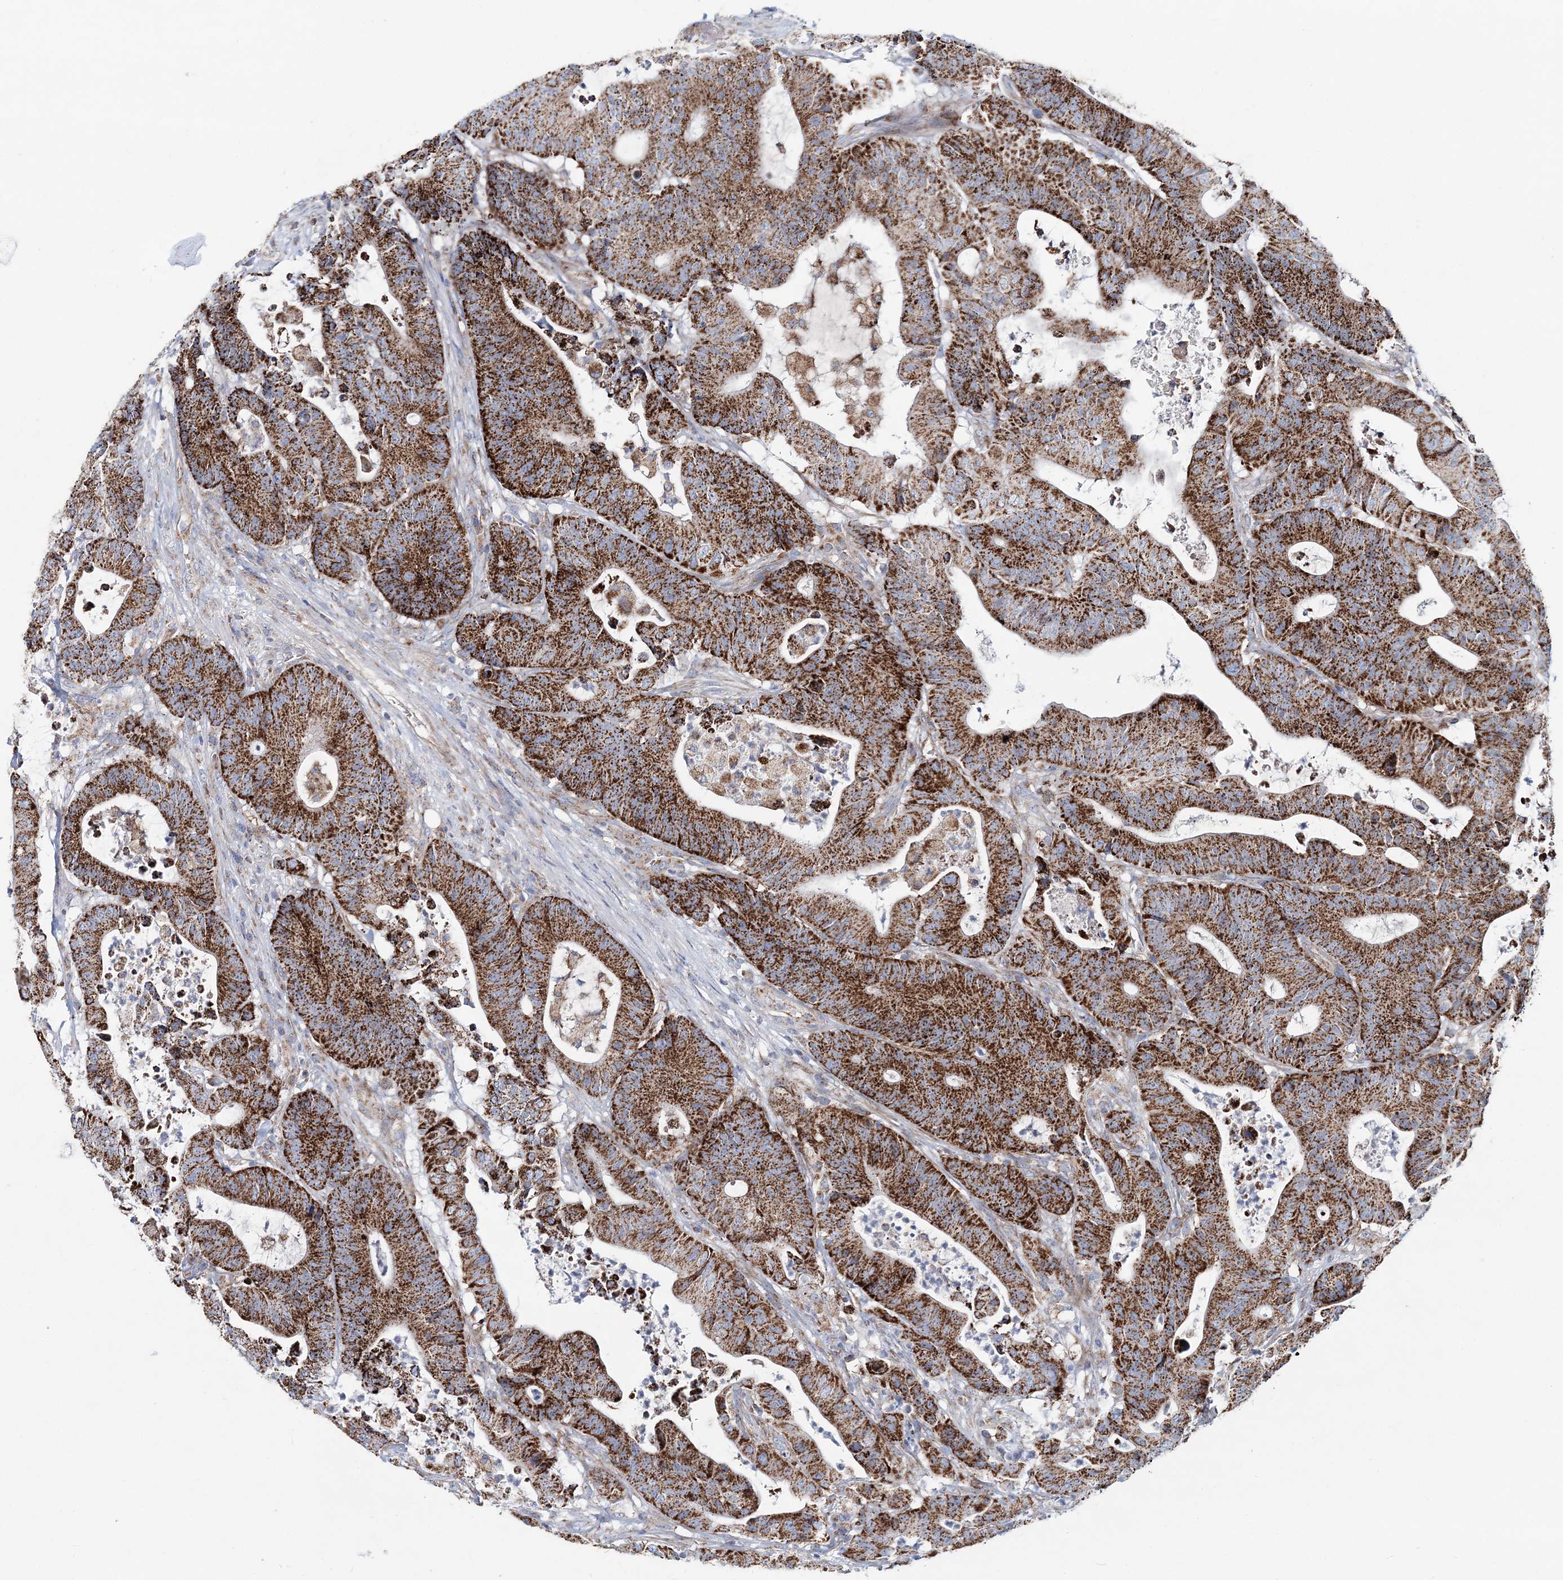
{"staining": {"intensity": "strong", "quantity": ">75%", "location": "cytoplasmic/membranous"}, "tissue": "colorectal cancer", "cell_type": "Tumor cells", "image_type": "cancer", "snomed": [{"axis": "morphology", "description": "Adenocarcinoma, NOS"}, {"axis": "topography", "description": "Colon"}], "caption": "IHC image of colorectal cancer stained for a protein (brown), which shows high levels of strong cytoplasmic/membranous positivity in about >75% of tumor cells.", "gene": "ARHGAP6", "patient": {"sex": "female", "age": 84}}